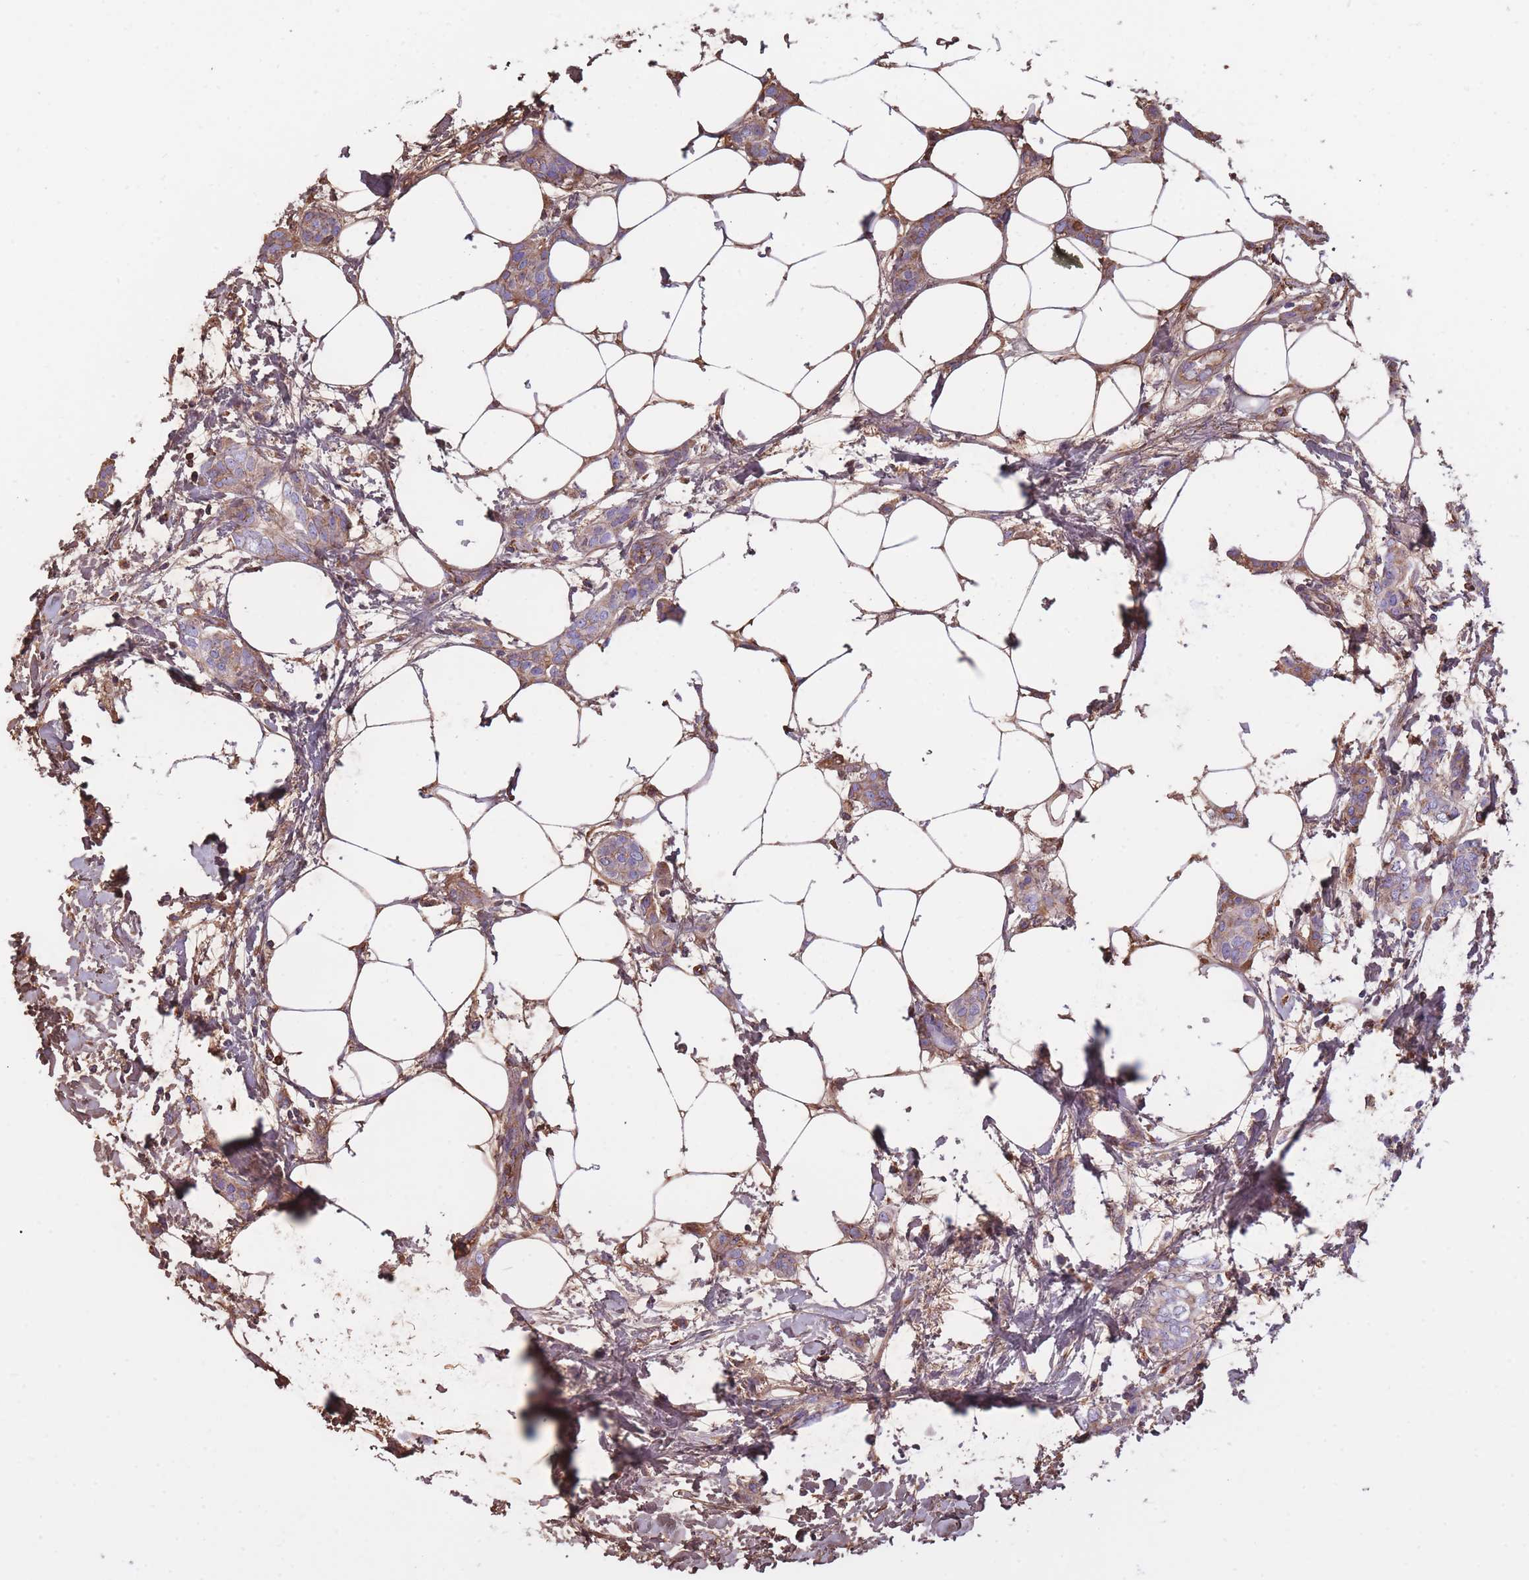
{"staining": {"intensity": "moderate", "quantity": "<25%", "location": "cytoplasmic/membranous"}, "tissue": "breast cancer", "cell_type": "Tumor cells", "image_type": "cancer", "snomed": [{"axis": "morphology", "description": "Duct carcinoma"}, {"axis": "topography", "description": "Breast"}], "caption": "This is a photomicrograph of immunohistochemistry (IHC) staining of breast cancer (intraductal carcinoma), which shows moderate positivity in the cytoplasmic/membranous of tumor cells.", "gene": "KAT2A", "patient": {"sex": "female", "age": 72}}